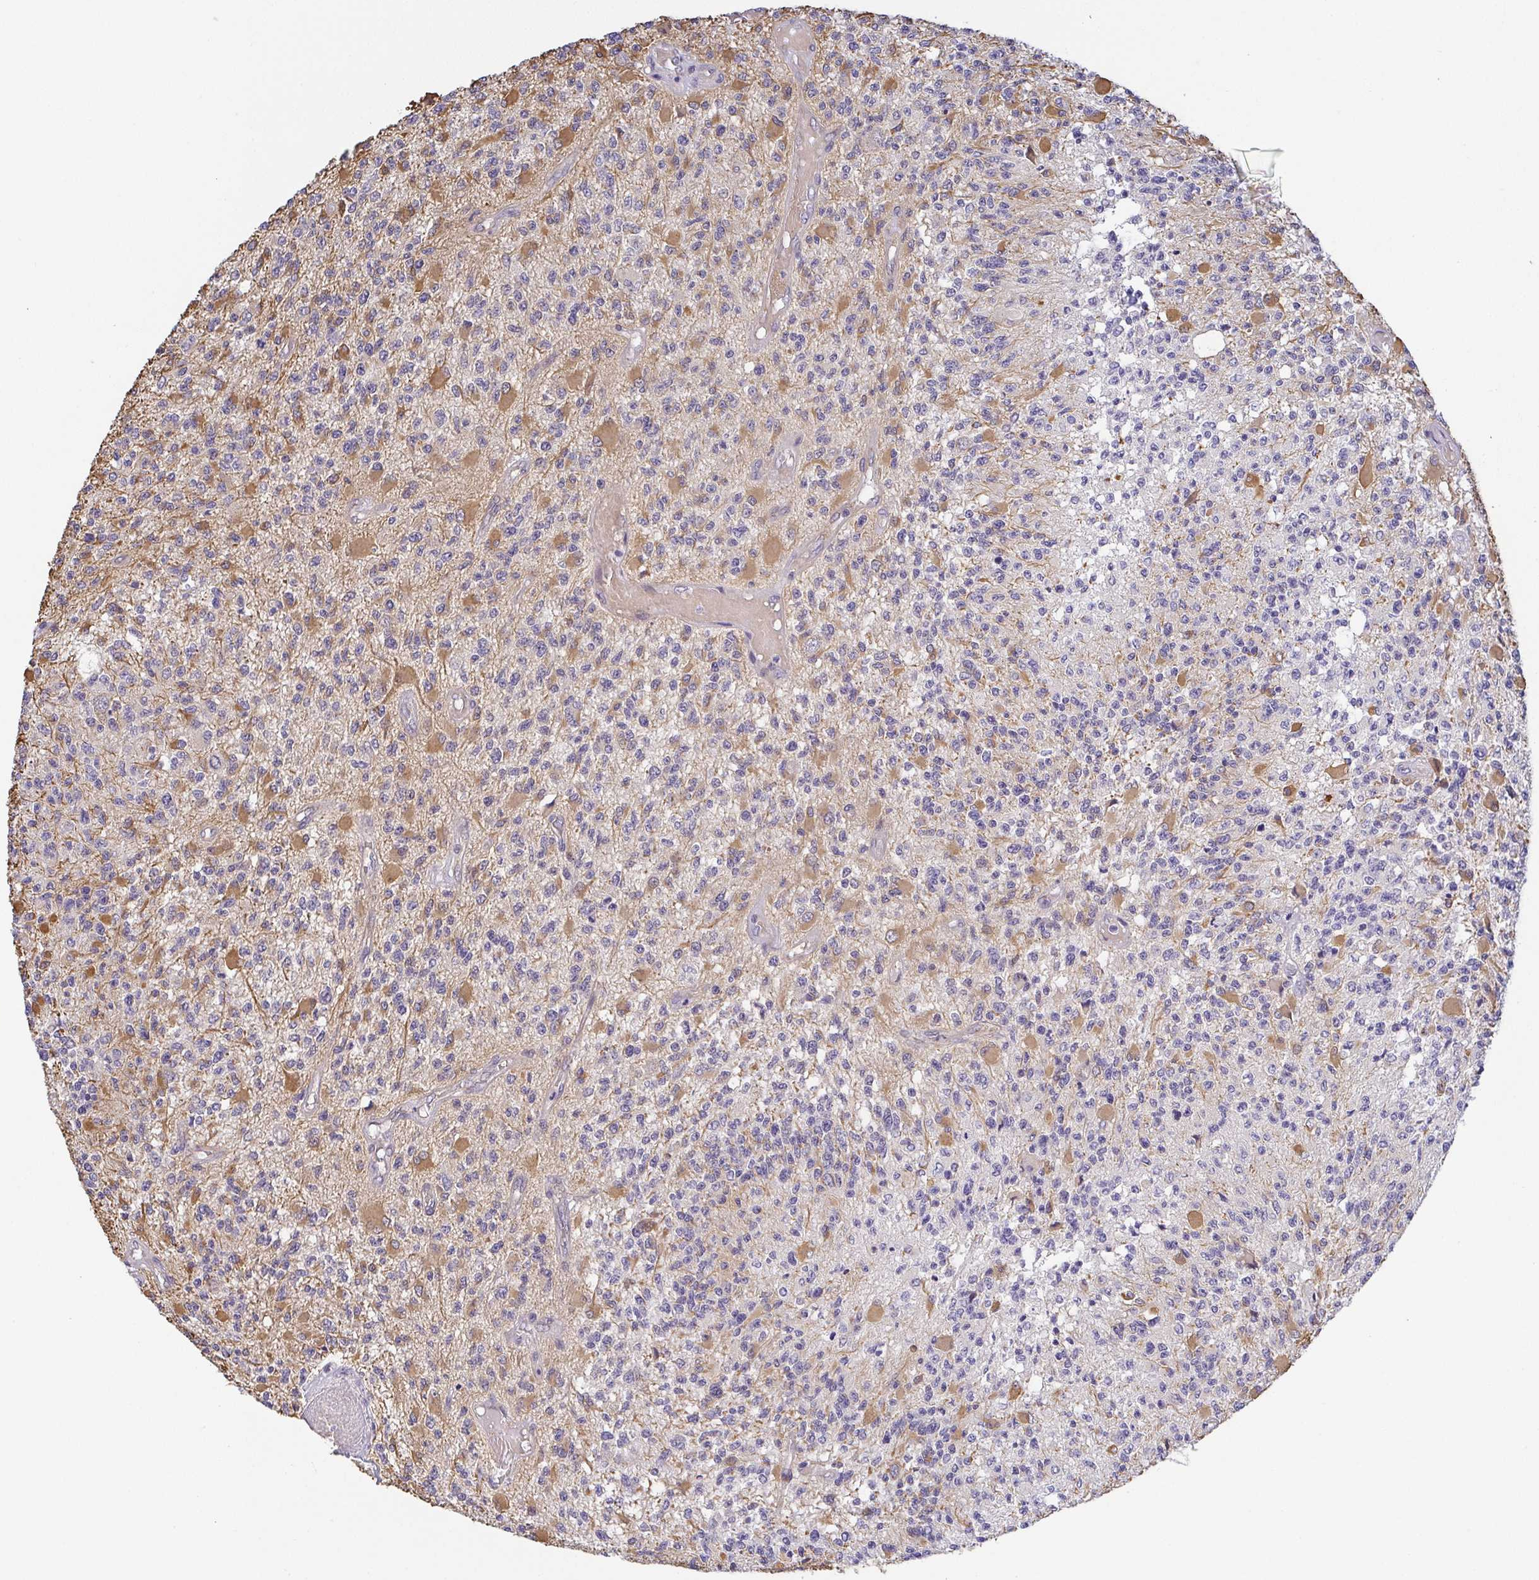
{"staining": {"intensity": "weak", "quantity": "<25%", "location": "cytoplasmic/membranous"}, "tissue": "glioma", "cell_type": "Tumor cells", "image_type": "cancer", "snomed": [{"axis": "morphology", "description": "Glioma, malignant, High grade"}, {"axis": "topography", "description": "Brain"}], "caption": "This is an IHC micrograph of human malignant high-grade glioma. There is no positivity in tumor cells.", "gene": "BCL2L1", "patient": {"sex": "female", "age": 63}}